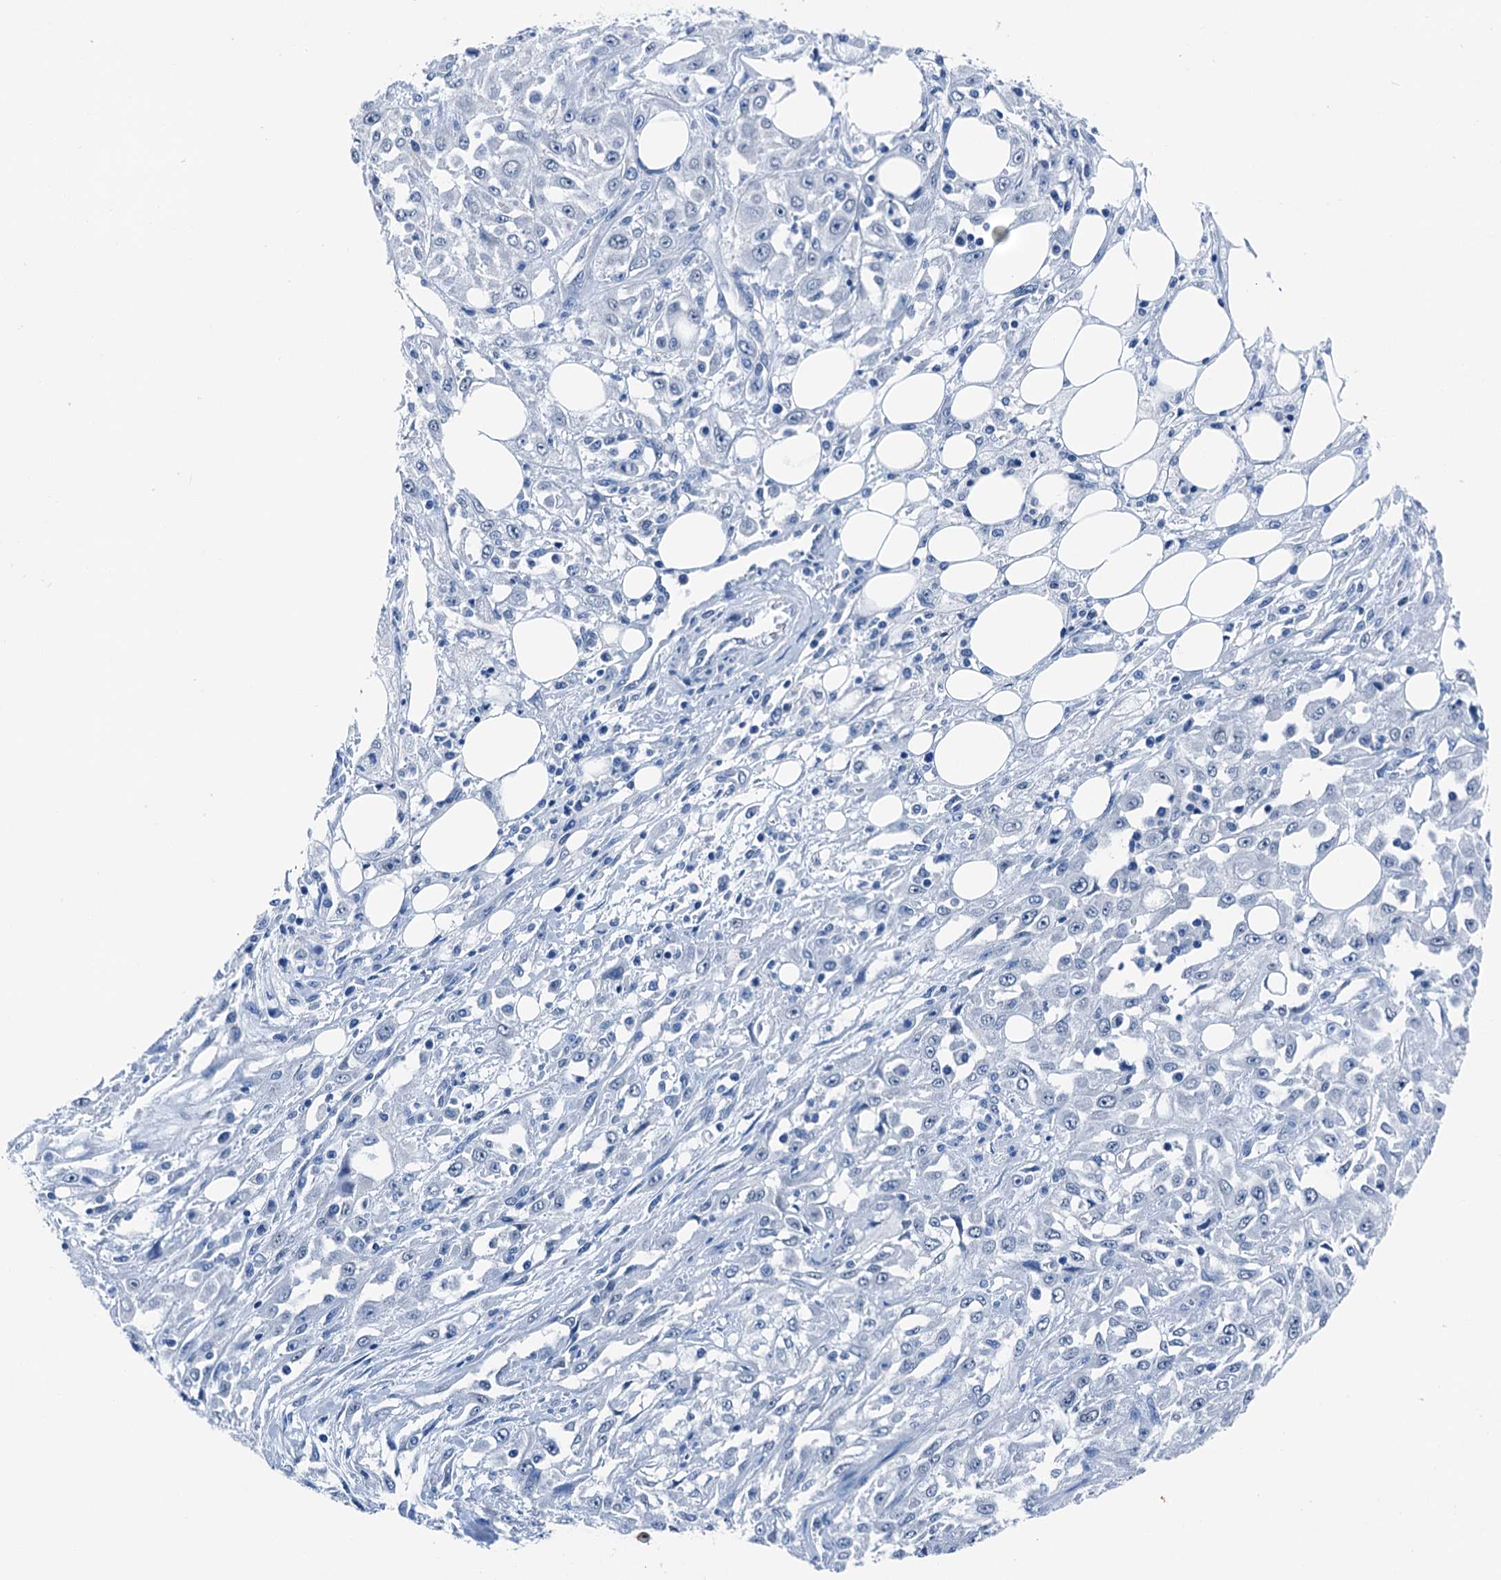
{"staining": {"intensity": "negative", "quantity": "none", "location": "none"}, "tissue": "skin cancer", "cell_type": "Tumor cells", "image_type": "cancer", "snomed": [{"axis": "morphology", "description": "Squamous cell carcinoma, NOS"}, {"axis": "morphology", "description": "Squamous cell carcinoma, metastatic, NOS"}, {"axis": "topography", "description": "Skin"}, {"axis": "topography", "description": "Lymph node"}], "caption": "IHC histopathology image of neoplastic tissue: skin metastatic squamous cell carcinoma stained with DAB (3,3'-diaminobenzidine) shows no significant protein expression in tumor cells.", "gene": "CBLN3", "patient": {"sex": "male", "age": 75}}